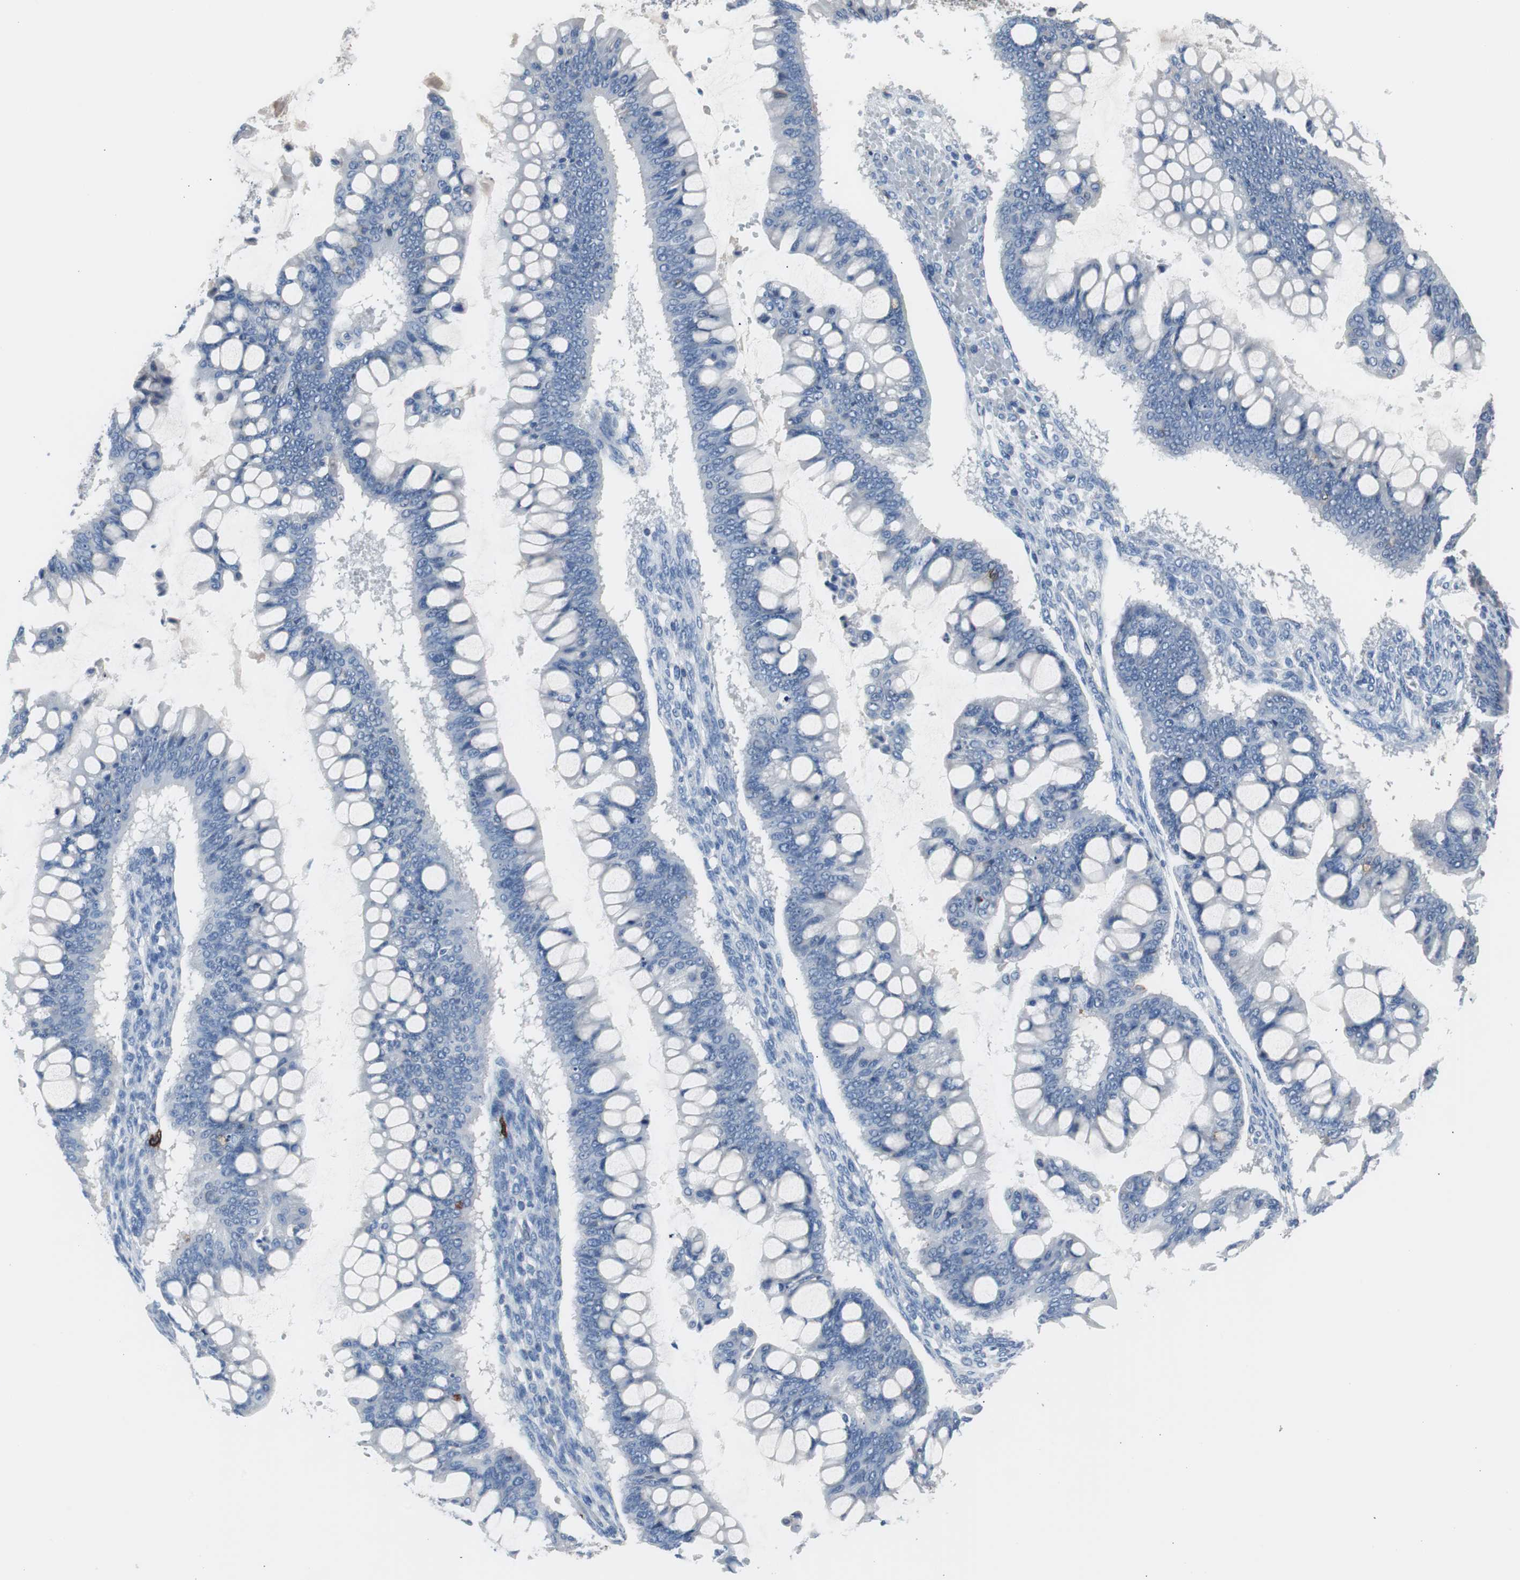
{"staining": {"intensity": "negative", "quantity": "none", "location": "none"}, "tissue": "ovarian cancer", "cell_type": "Tumor cells", "image_type": "cancer", "snomed": [{"axis": "morphology", "description": "Cystadenocarcinoma, mucinous, NOS"}, {"axis": "topography", "description": "Ovary"}], "caption": "IHC of ovarian cancer displays no staining in tumor cells.", "gene": "FCGR2B", "patient": {"sex": "female", "age": 73}}